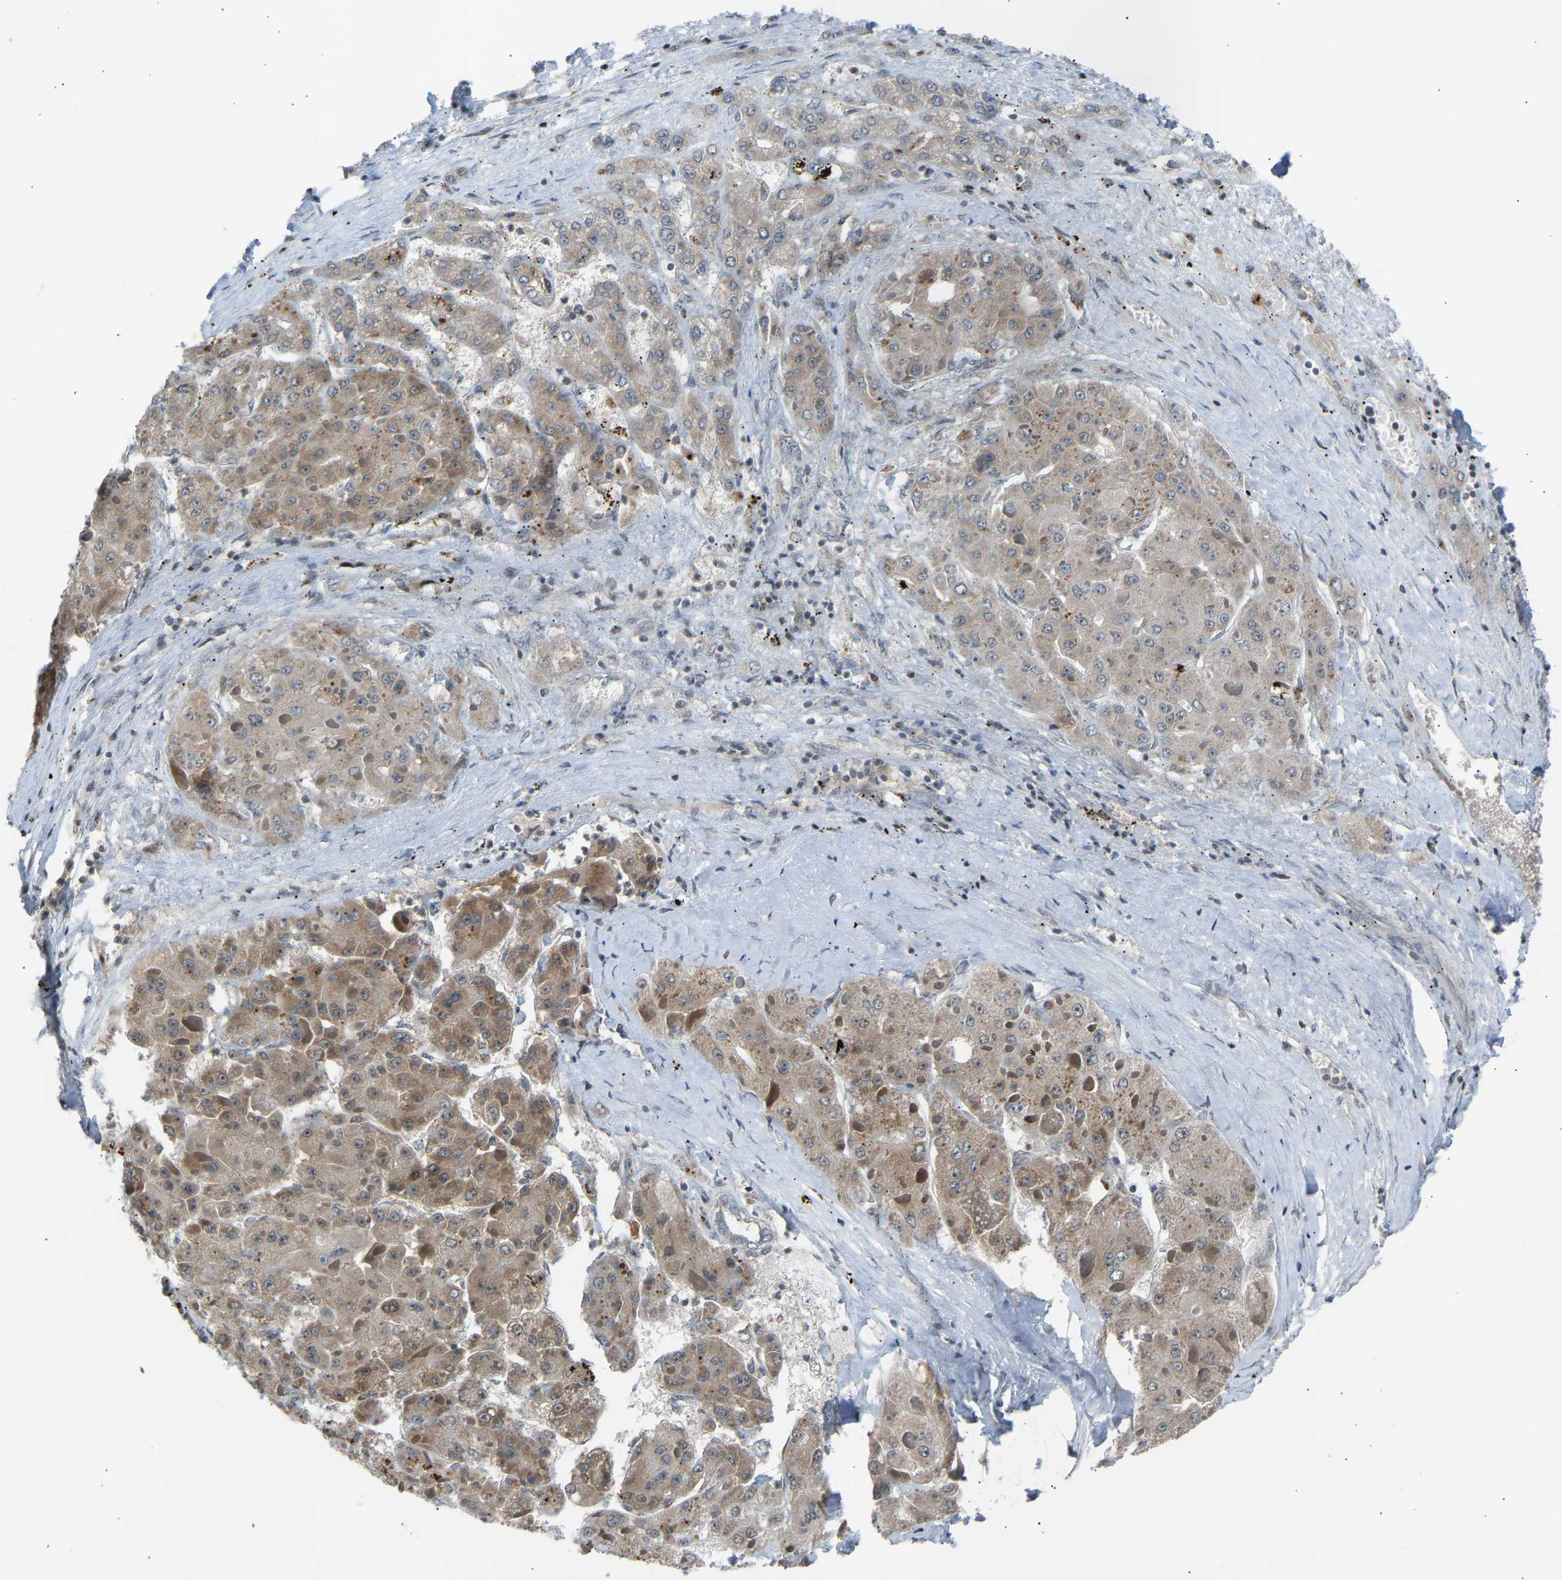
{"staining": {"intensity": "weak", "quantity": ">75%", "location": "cytoplasmic/membranous"}, "tissue": "liver cancer", "cell_type": "Tumor cells", "image_type": "cancer", "snomed": [{"axis": "morphology", "description": "Carcinoma, Hepatocellular, NOS"}, {"axis": "topography", "description": "Liver"}], "caption": "This micrograph reveals immunohistochemistry staining of human hepatocellular carcinoma (liver), with low weak cytoplasmic/membranous staining in about >75% of tumor cells.", "gene": "SLIRP", "patient": {"sex": "female", "age": 73}}